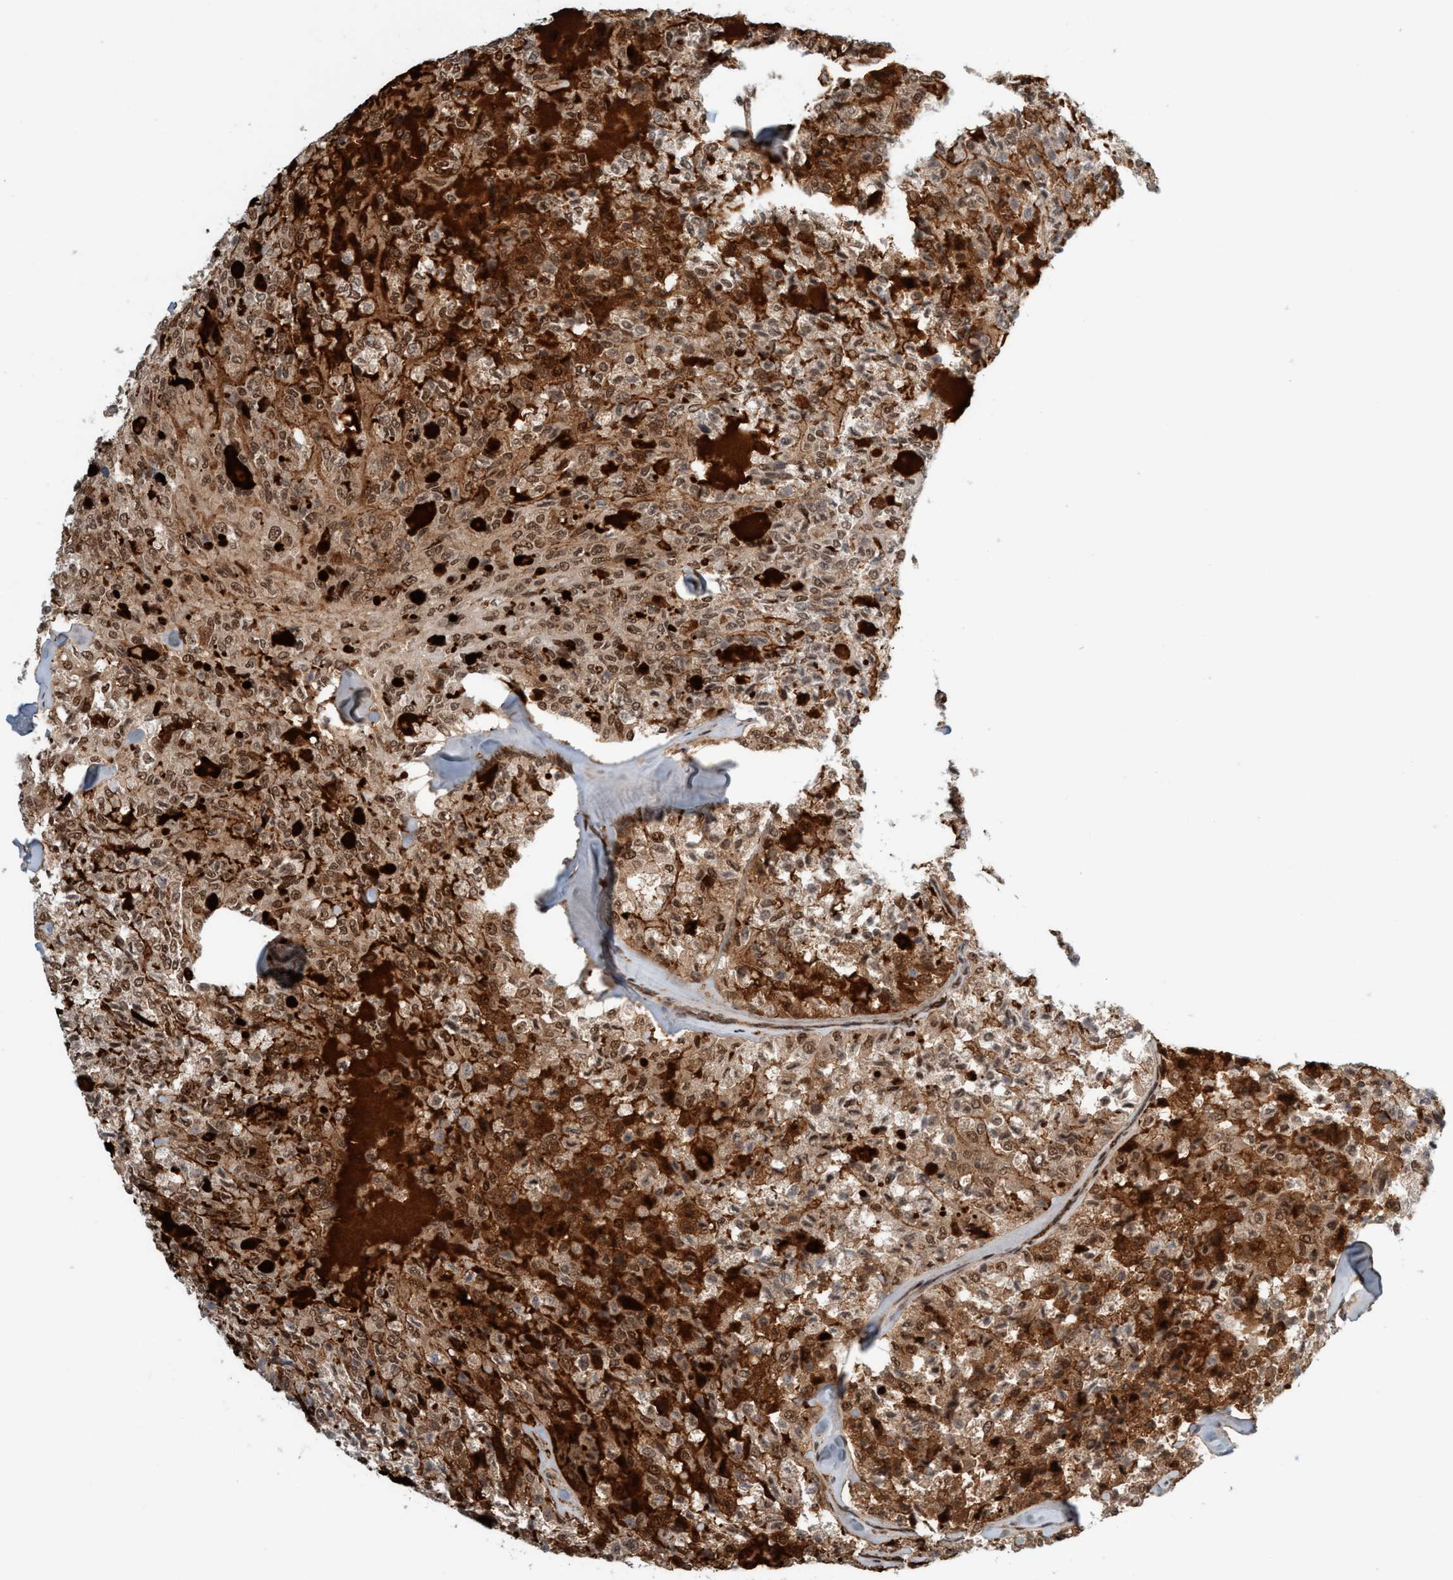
{"staining": {"intensity": "moderate", "quantity": ">75%", "location": "cytoplasmic/membranous,nuclear"}, "tissue": "thyroid cancer", "cell_type": "Tumor cells", "image_type": "cancer", "snomed": [{"axis": "morphology", "description": "Follicular adenoma carcinoma, NOS"}, {"axis": "topography", "description": "Thyroid gland"}], "caption": "Immunohistochemical staining of human thyroid cancer demonstrates moderate cytoplasmic/membranous and nuclear protein staining in approximately >75% of tumor cells. The protein is stained brown, and the nuclei are stained in blue (DAB IHC with brightfield microscopy, high magnification).", "gene": "SMCR8", "patient": {"sex": "male", "age": 75}}